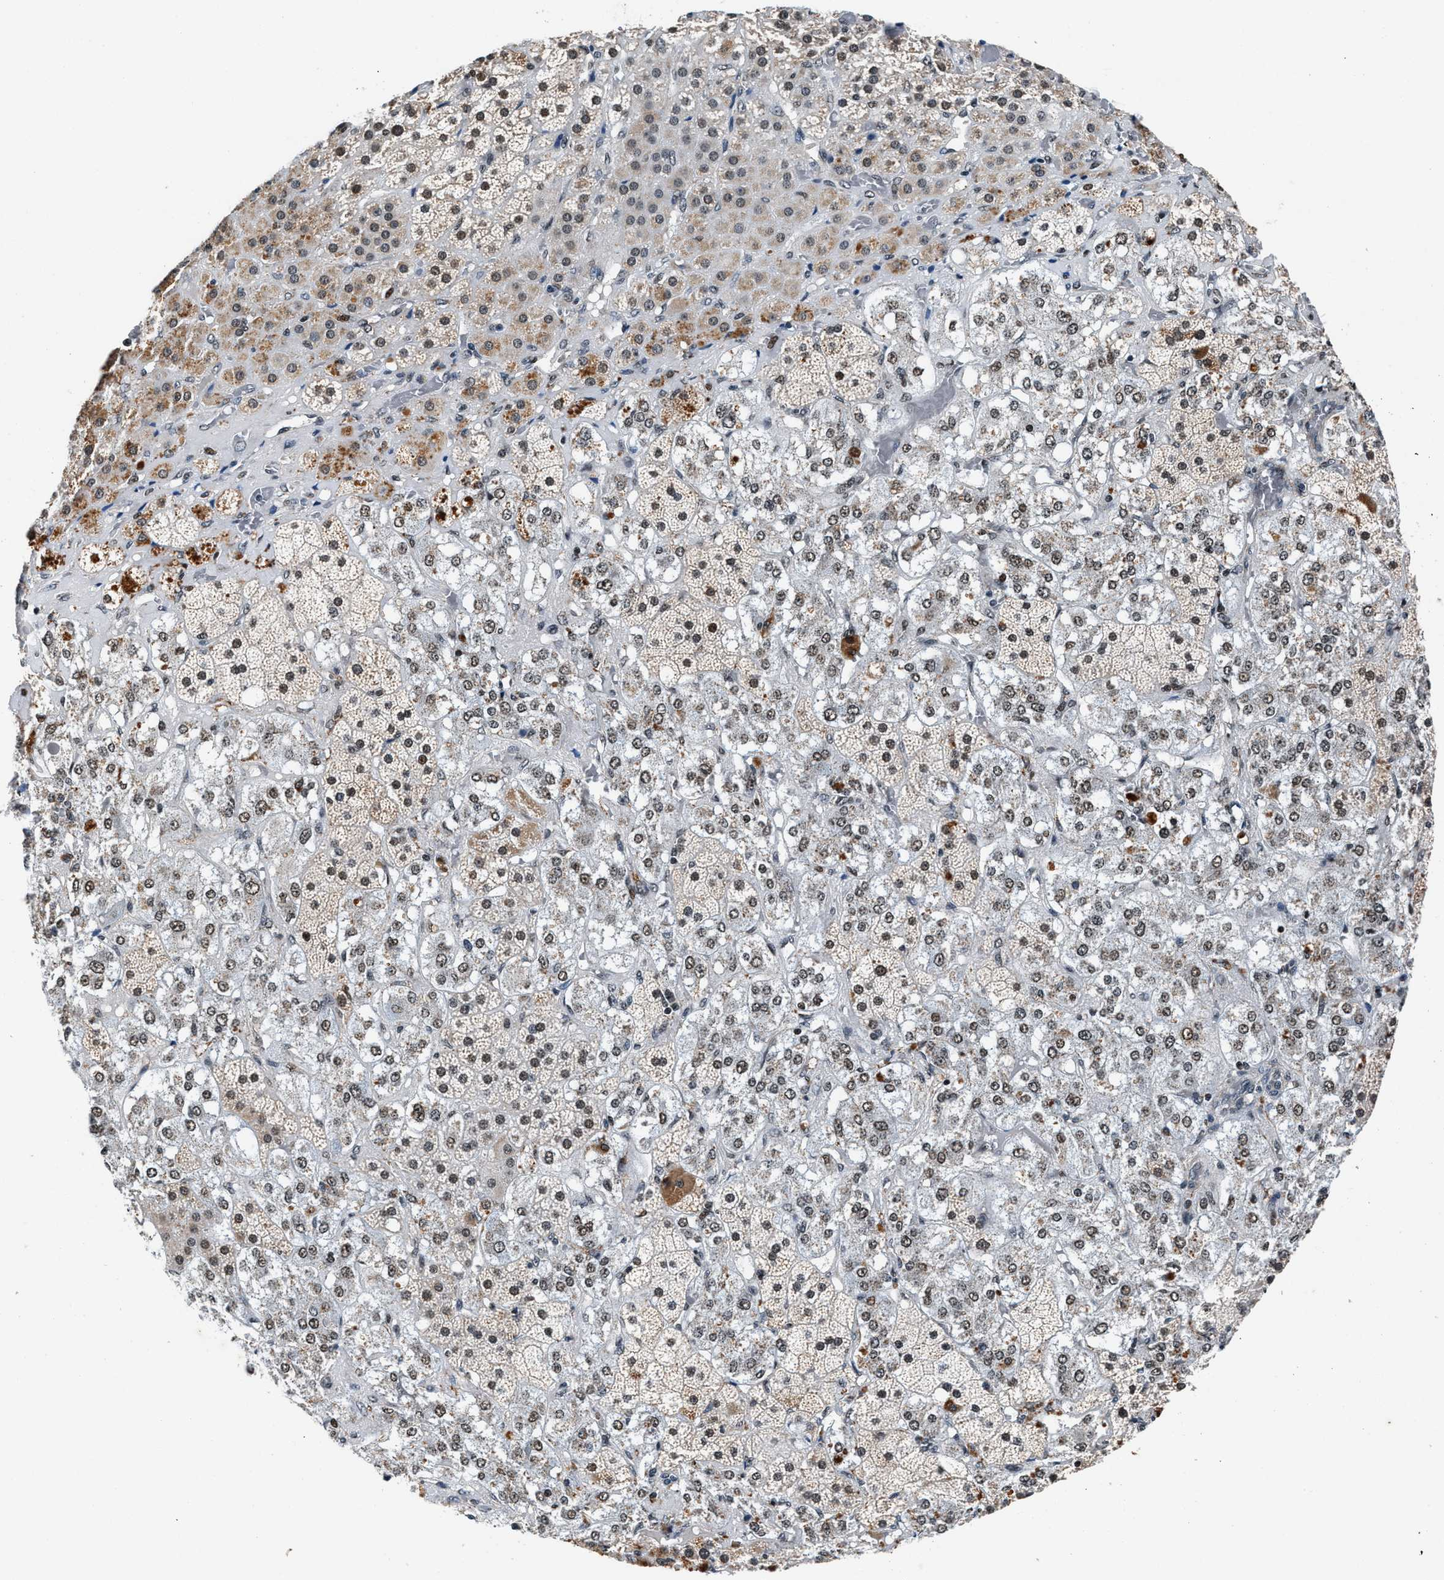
{"staining": {"intensity": "weak", "quantity": "25%-75%", "location": "cytoplasmic/membranous,nuclear"}, "tissue": "adrenal gland", "cell_type": "Glandular cells", "image_type": "normal", "snomed": [{"axis": "morphology", "description": "Normal tissue, NOS"}, {"axis": "topography", "description": "Adrenal gland"}], "caption": "Immunohistochemical staining of benign adrenal gland demonstrates weak cytoplasmic/membranous,nuclear protein expression in approximately 25%-75% of glandular cells. (Brightfield microscopy of DAB IHC at high magnification).", "gene": "PRRC2B", "patient": {"sex": "male", "age": 57}}